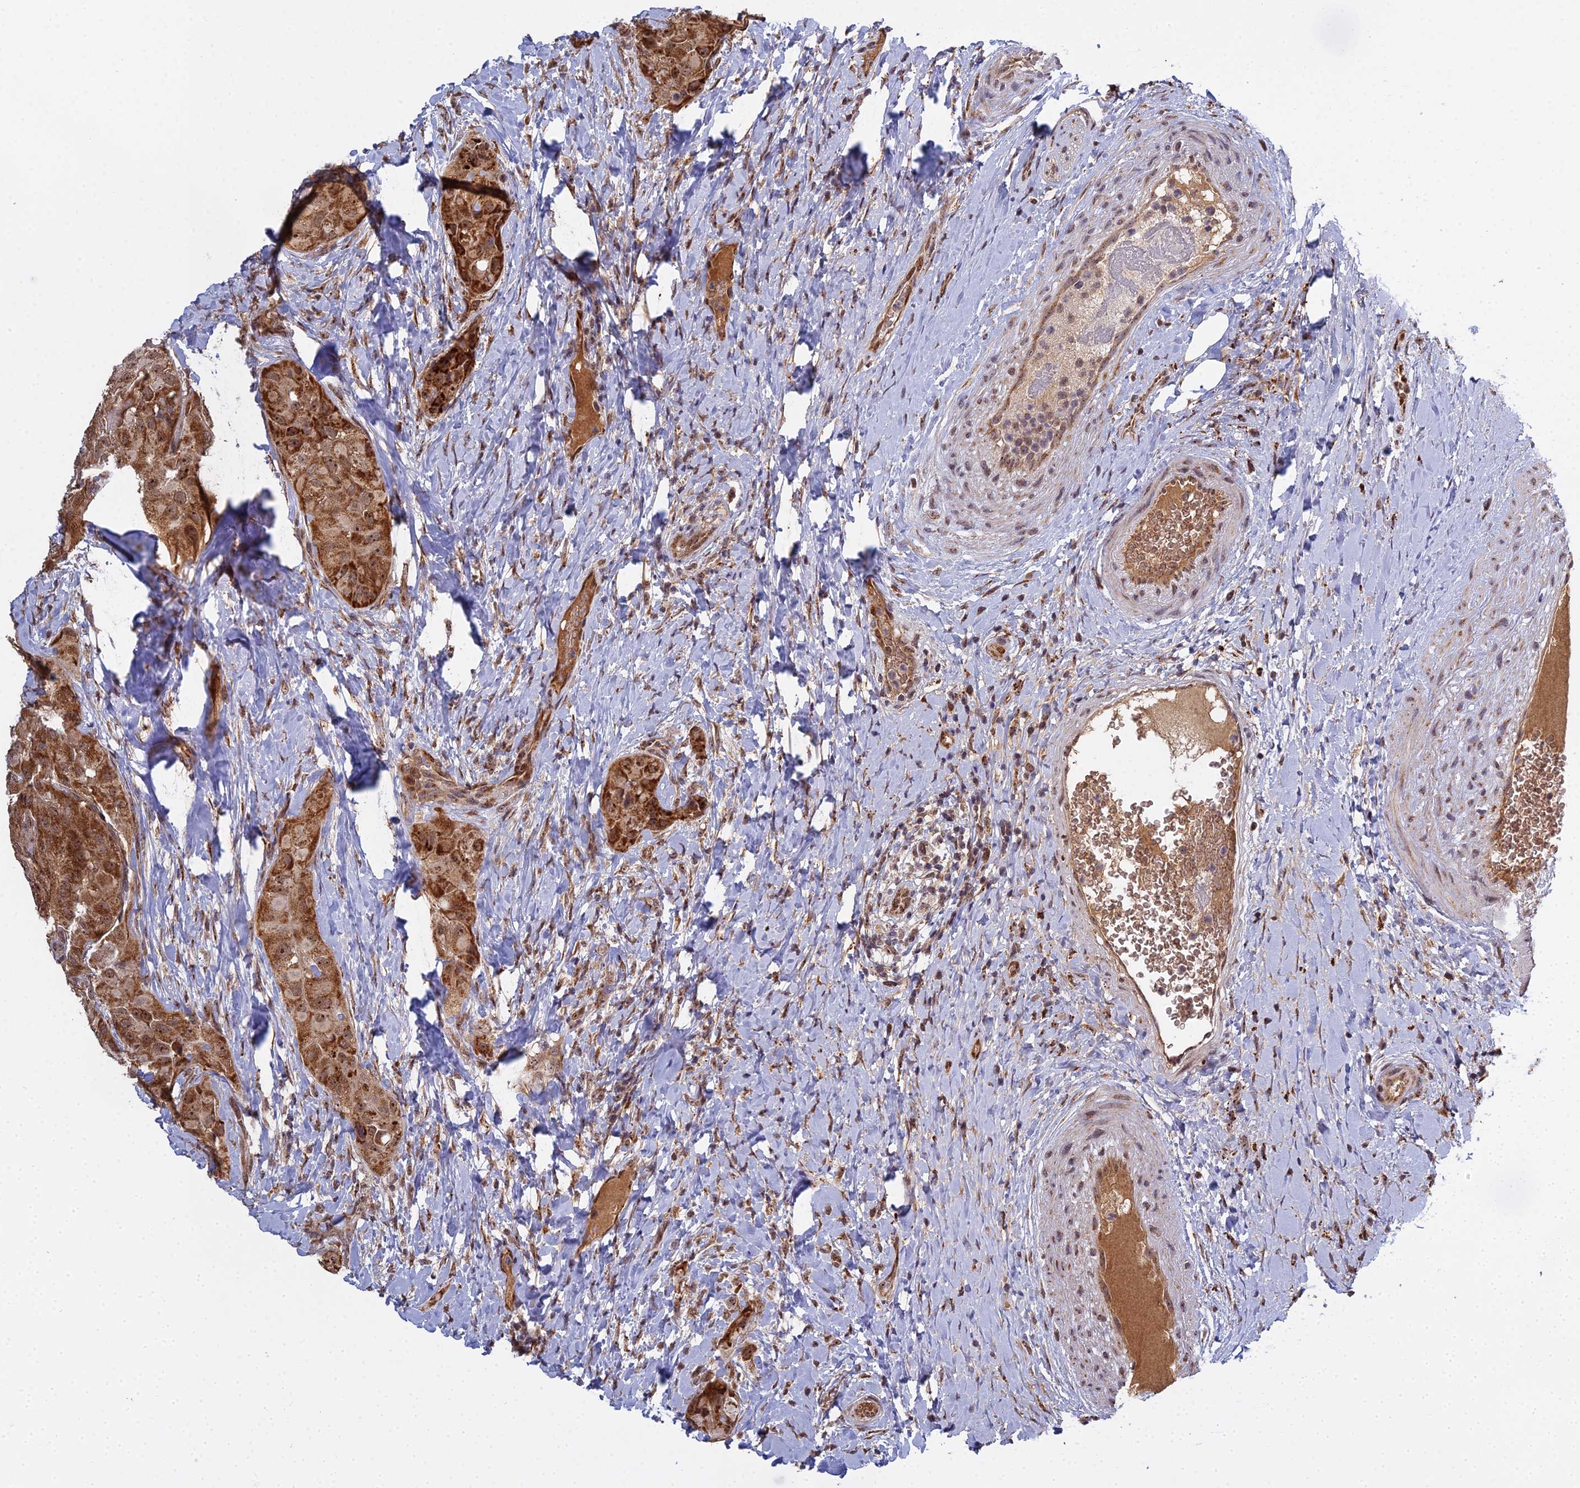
{"staining": {"intensity": "strong", "quantity": ">75%", "location": "cytoplasmic/membranous,nuclear"}, "tissue": "thyroid cancer", "cell_type": "Tumor cells", "image_type": "cancer", "snomed": [{"axis": "morphology", "description": "Normal tissue, NOS"}, {"axis": "morphology", "description": "Papillary adenocarcinoma, NOS"}, {"axis": "topography", "description": "Thyroid gland"}], "caption": "A high-resolution image shows immunohistochemistry (IHC) staining of thyroid cancer (papillary adenocarcinoma), which demonstrates strong cytoplasmic/membranous and nuclear staining in approximately >75% of tumor cells. (DAB (3,3'-diaminobenzidine) = brown stain, brightfield microscopy at high magnification).", "gene": "MEOX1", "patient": {"sex": "female", "age": 59}}